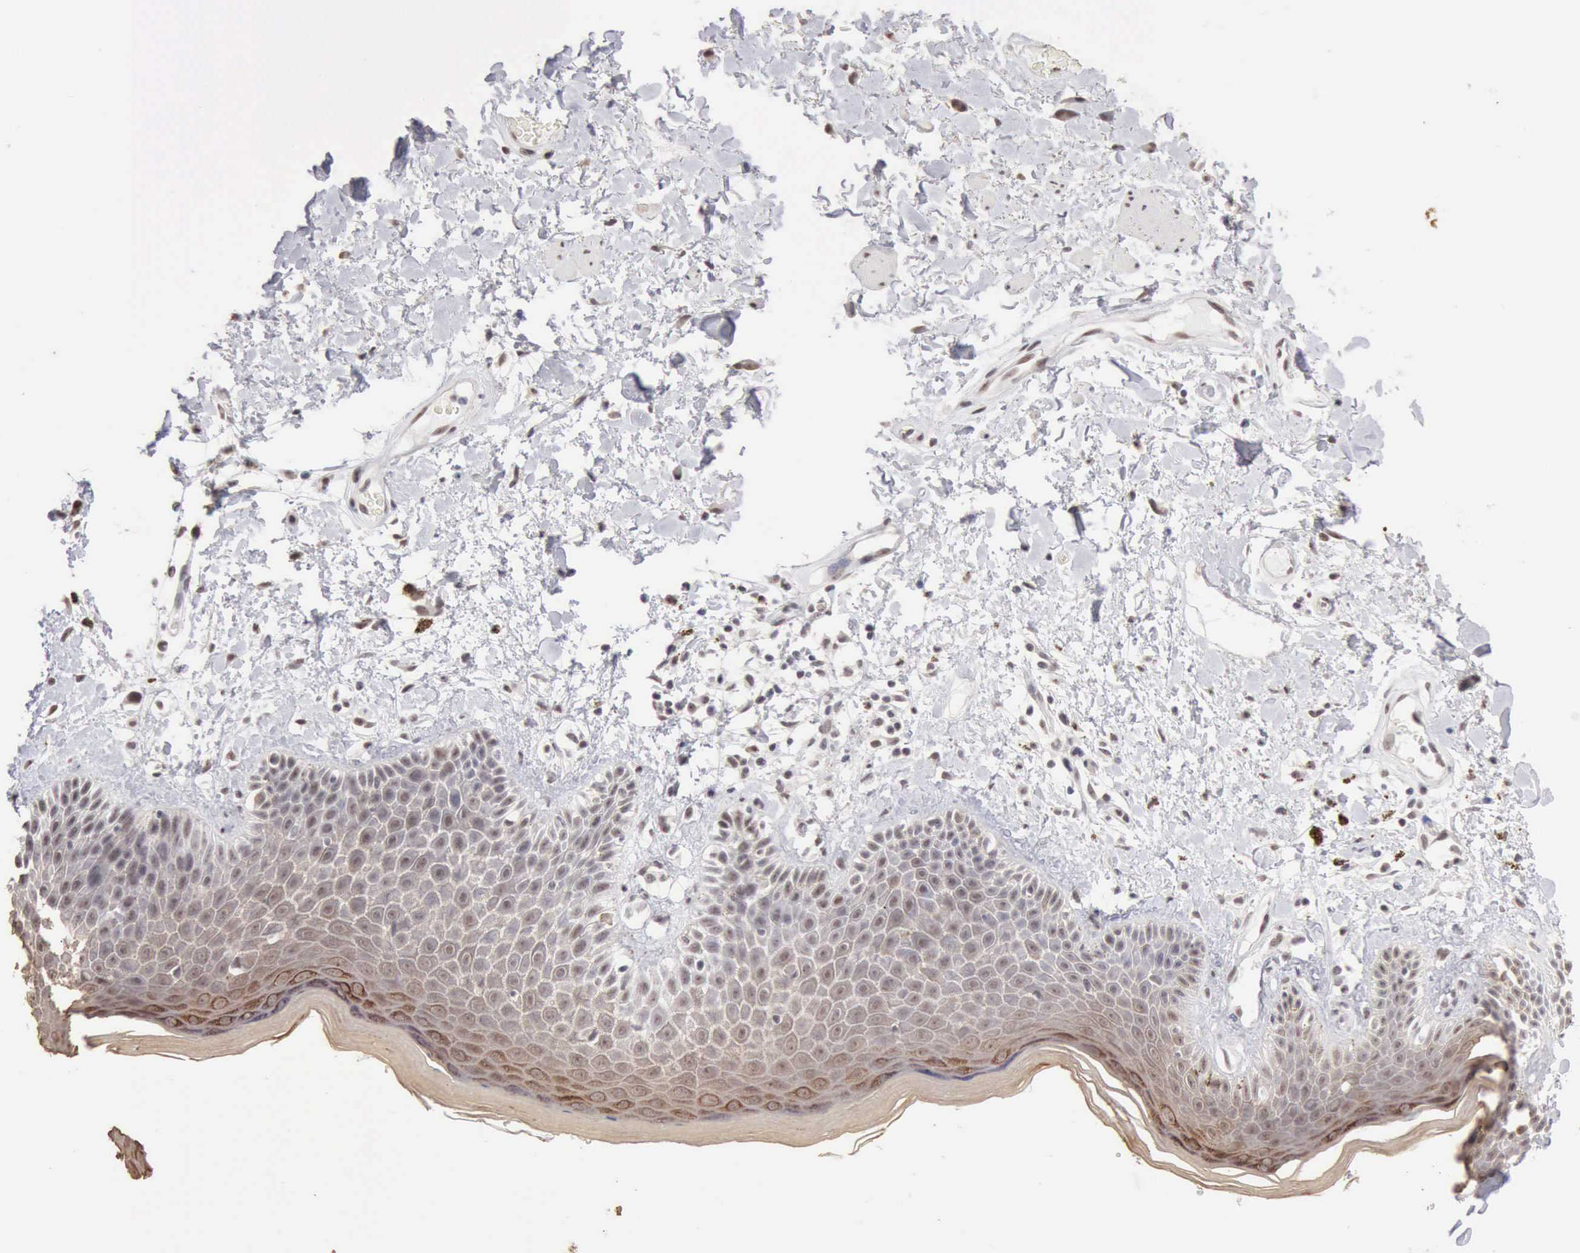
{"staining": {"intensity": "weak", "quantity": ">75%", "location": "nuclear"}, "tissue": "skin", "cell_type": "Epidermal cells", "image_type": "normal", "snomed": [{"axis": "morphology", "description": "Normal tissue, NOS"}, {"axis": "topography", "description": "Anal"}], "caption": "Immunohistochemical staining of normal human skin displays >75% levels of weak nuclear protein staining in approximately >75% of epidermal cells.", "gene": "TAF1", "patient": {"sex": "female", "age": 78}}